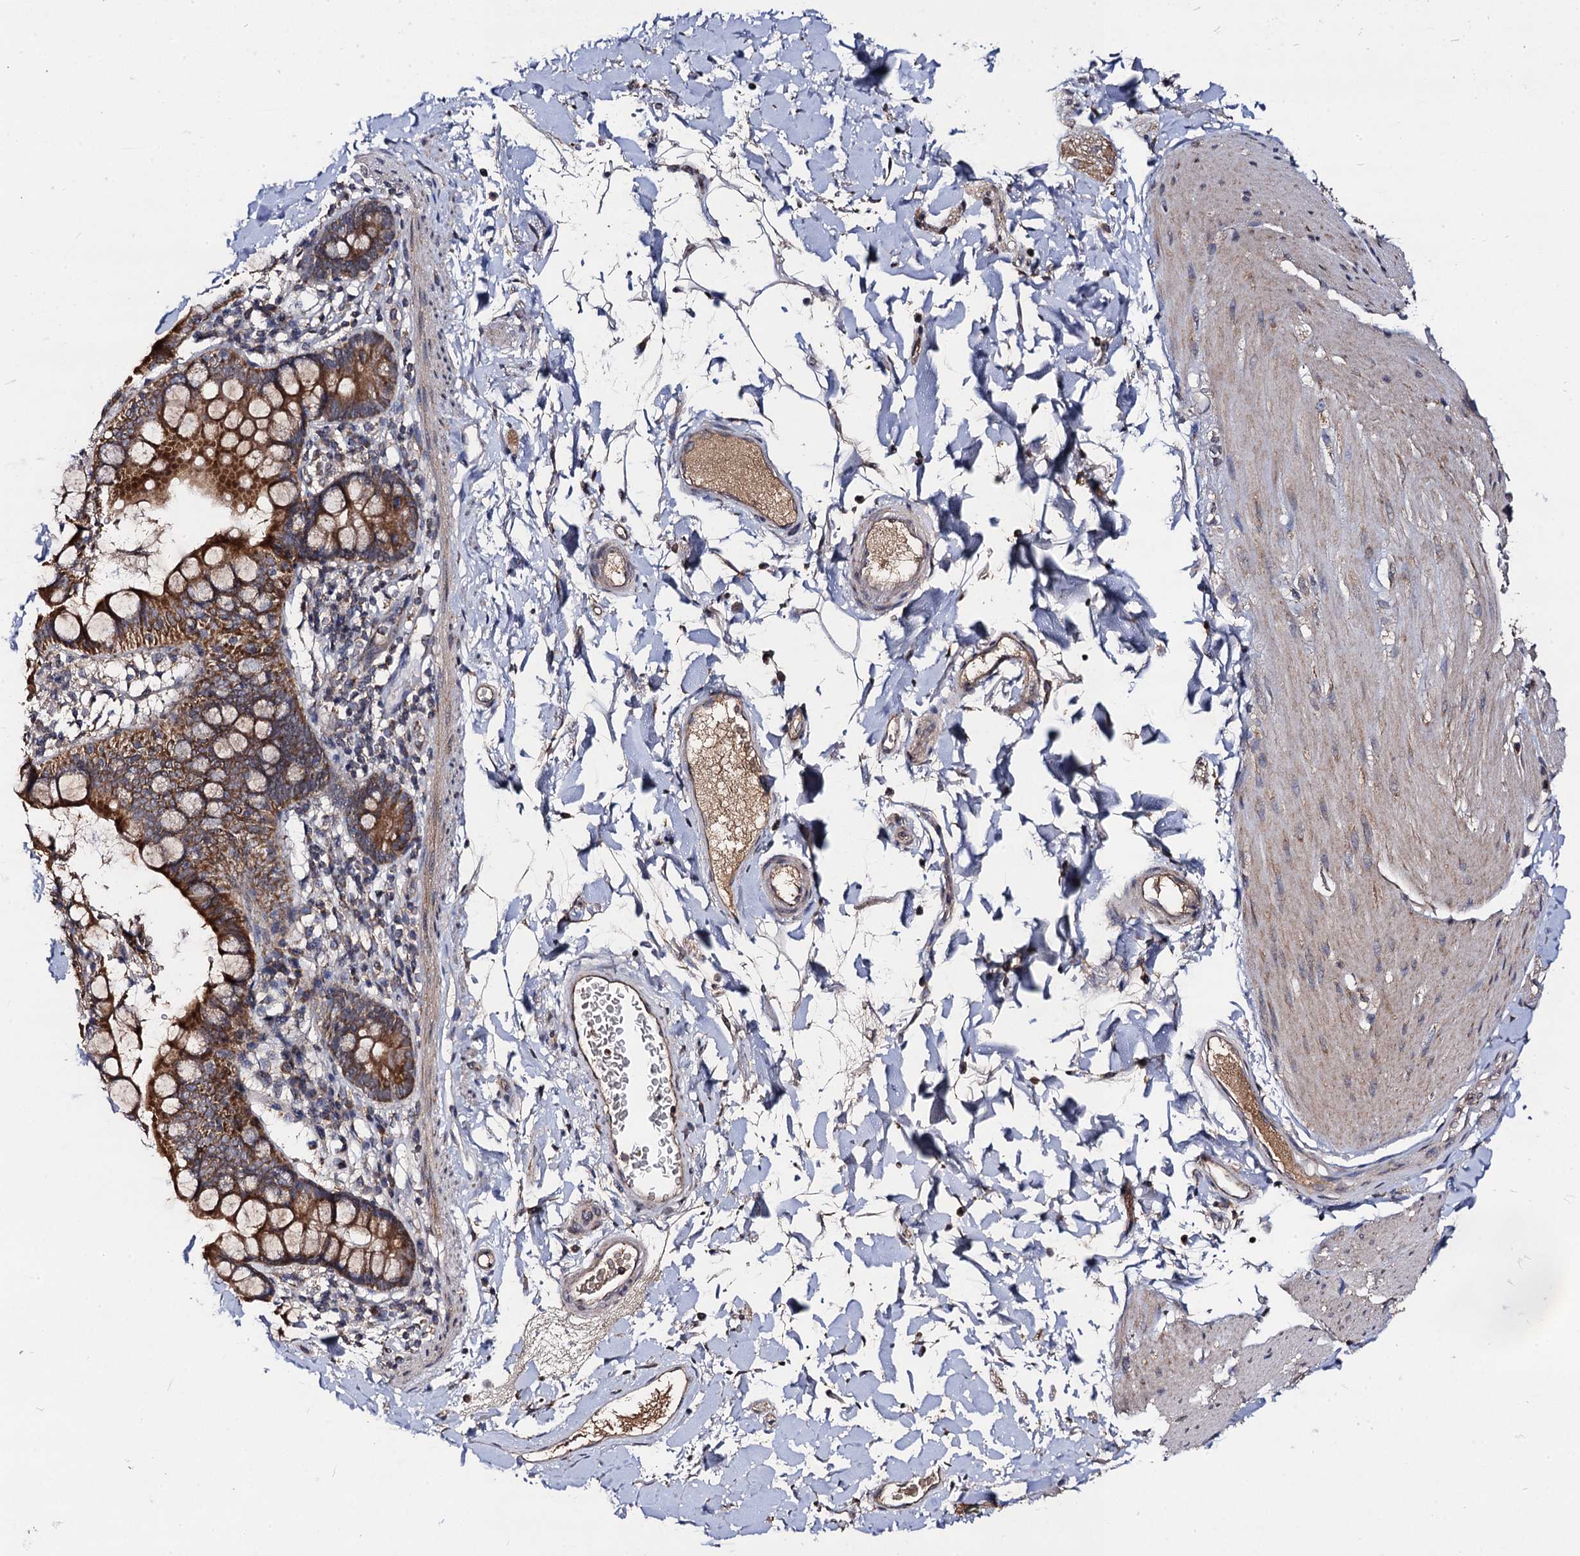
{"staining": {"intensity": "weak", "quantity": "<25%", "location": "cytoplasmic/membranous"}, "tissue": "smooth muscle", "cell_type": "Smooth muscle cells", "image_type": "normal", "snomed": [{"axis": "morphology", "description": "Normal tissue, NOS"}, {"axis": "topography", "description": "Smooth muscle"}, {"axis": "topography", "description": "Small intestine"}], "caption": "Micrograph shows no significant protein expression in smooth muscle cells of normal smooth muscle.", "gene": "VPS37D", "patient": {"sex": "female", "age": 84}}